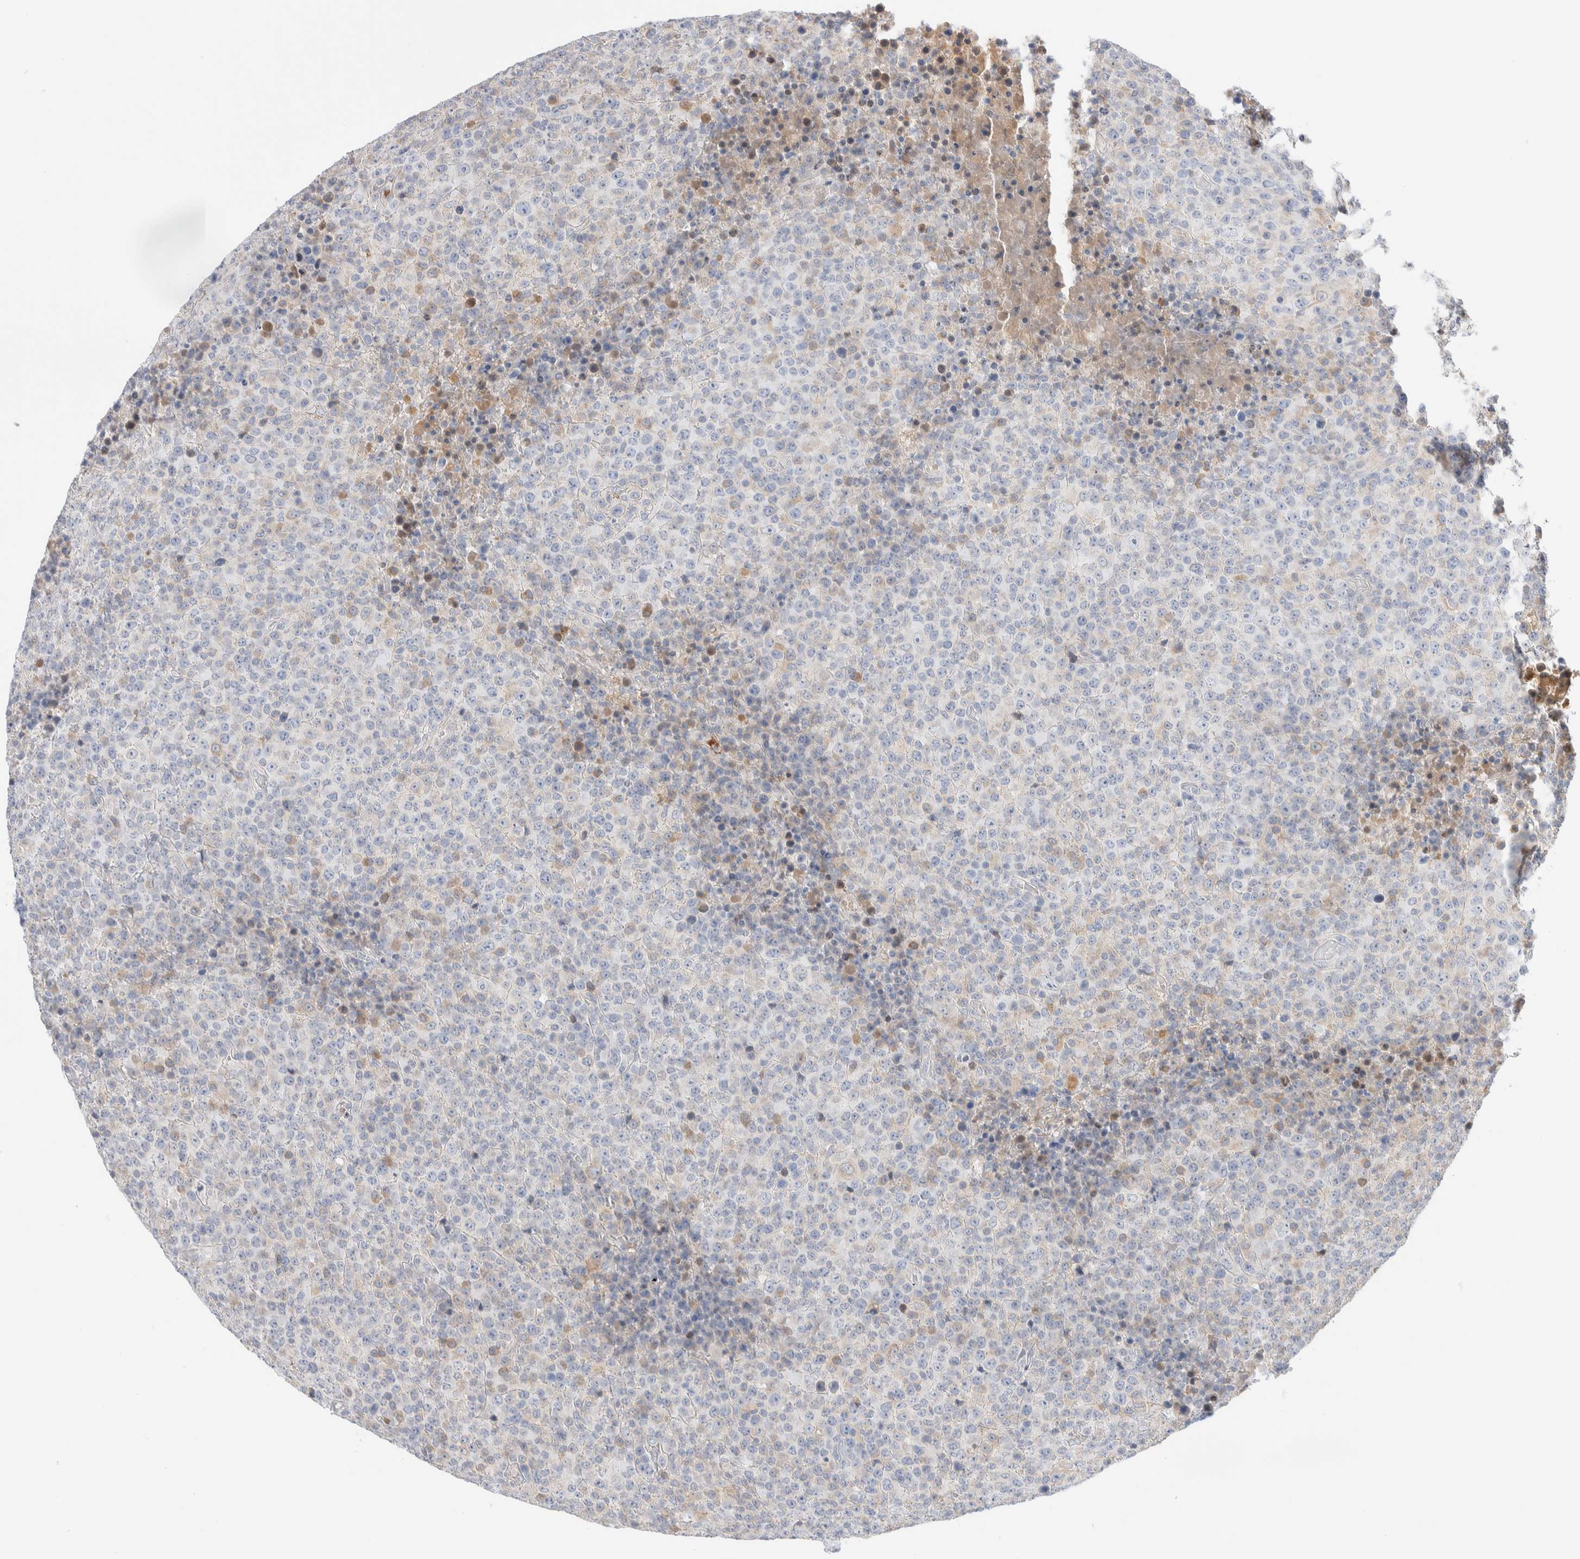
{"staining": {"intensity": "negative", "quantity": "none", "location": "none"}, "tissue": "lymphoma", "cell_type": "Tumor cells", "image_type": "cancer", "snomed": [{"axis": "morphology", "description": "Malignant lymphoma, non-Hodgkin's type, High grade"}, {"axis": "topography", "description": "Lymph node"}], "caption": "Tumor cells show no significant protein positivity in malignant lymphoma, non-Hodgkin's type (high-grade).", "gene": "RUSF1", "patient": {"sex": "male", "age": 13}}